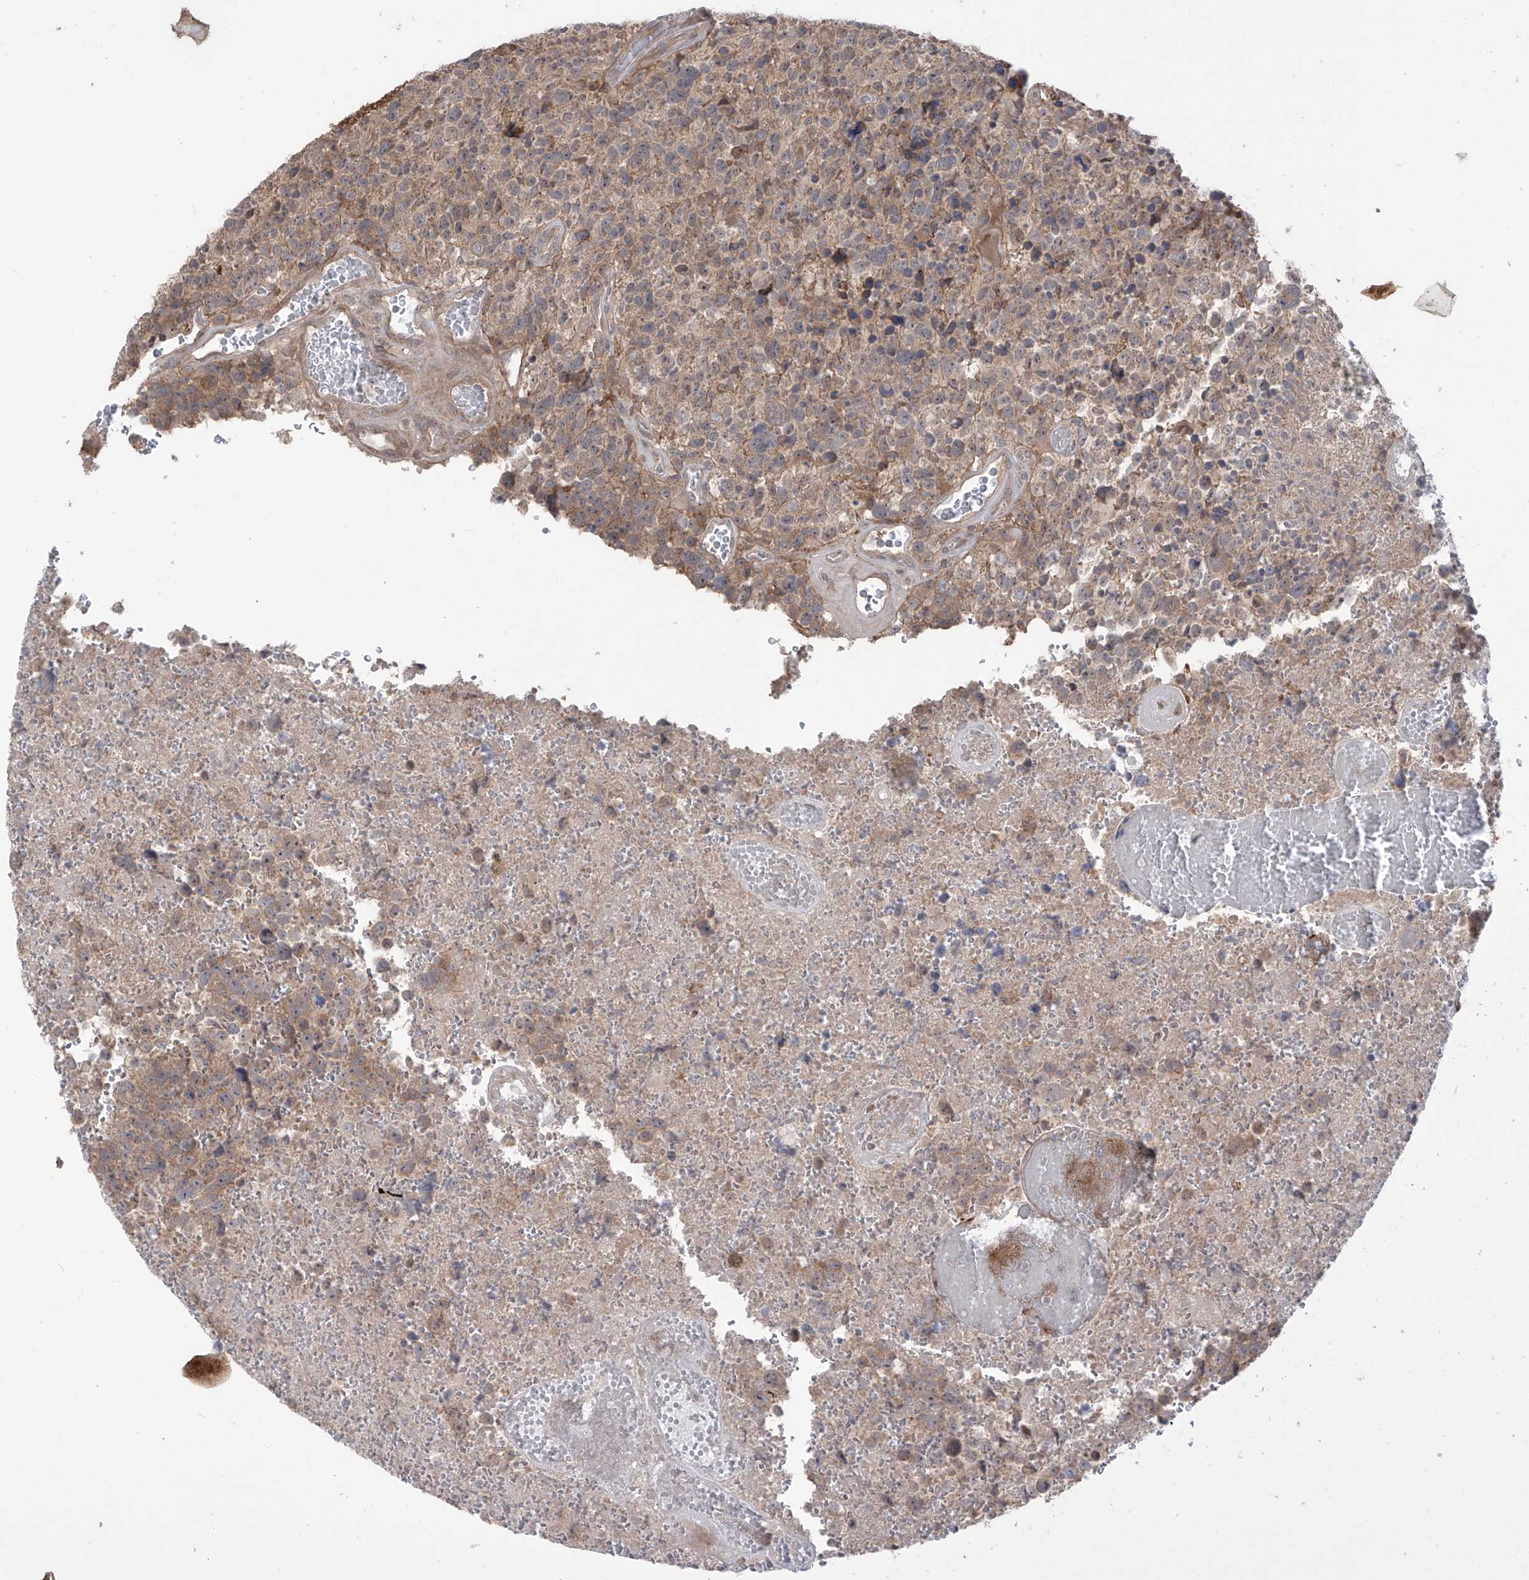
{"staining": {"intensity": "weak", "quantity": ">75%", "location": "cytoplasmic/membranous"}, "tissue": "glioma", "cell_type": "Tumor cells", "image_type": "cancer", "snomed": [{"axis": "morphology", "description": "Glioma, malignant, High grade"}, {"axis": "topography", "description": "Brain"}], "caption": "The micrograph reveals immunohistochemical staining of malignant high-grade glioma. There is weak cytoplasmic/membranous expression is seen in about >75% of tumor cells.", "gene": "LRRC74A", "patient": {"sex": "male", "age": 69}}